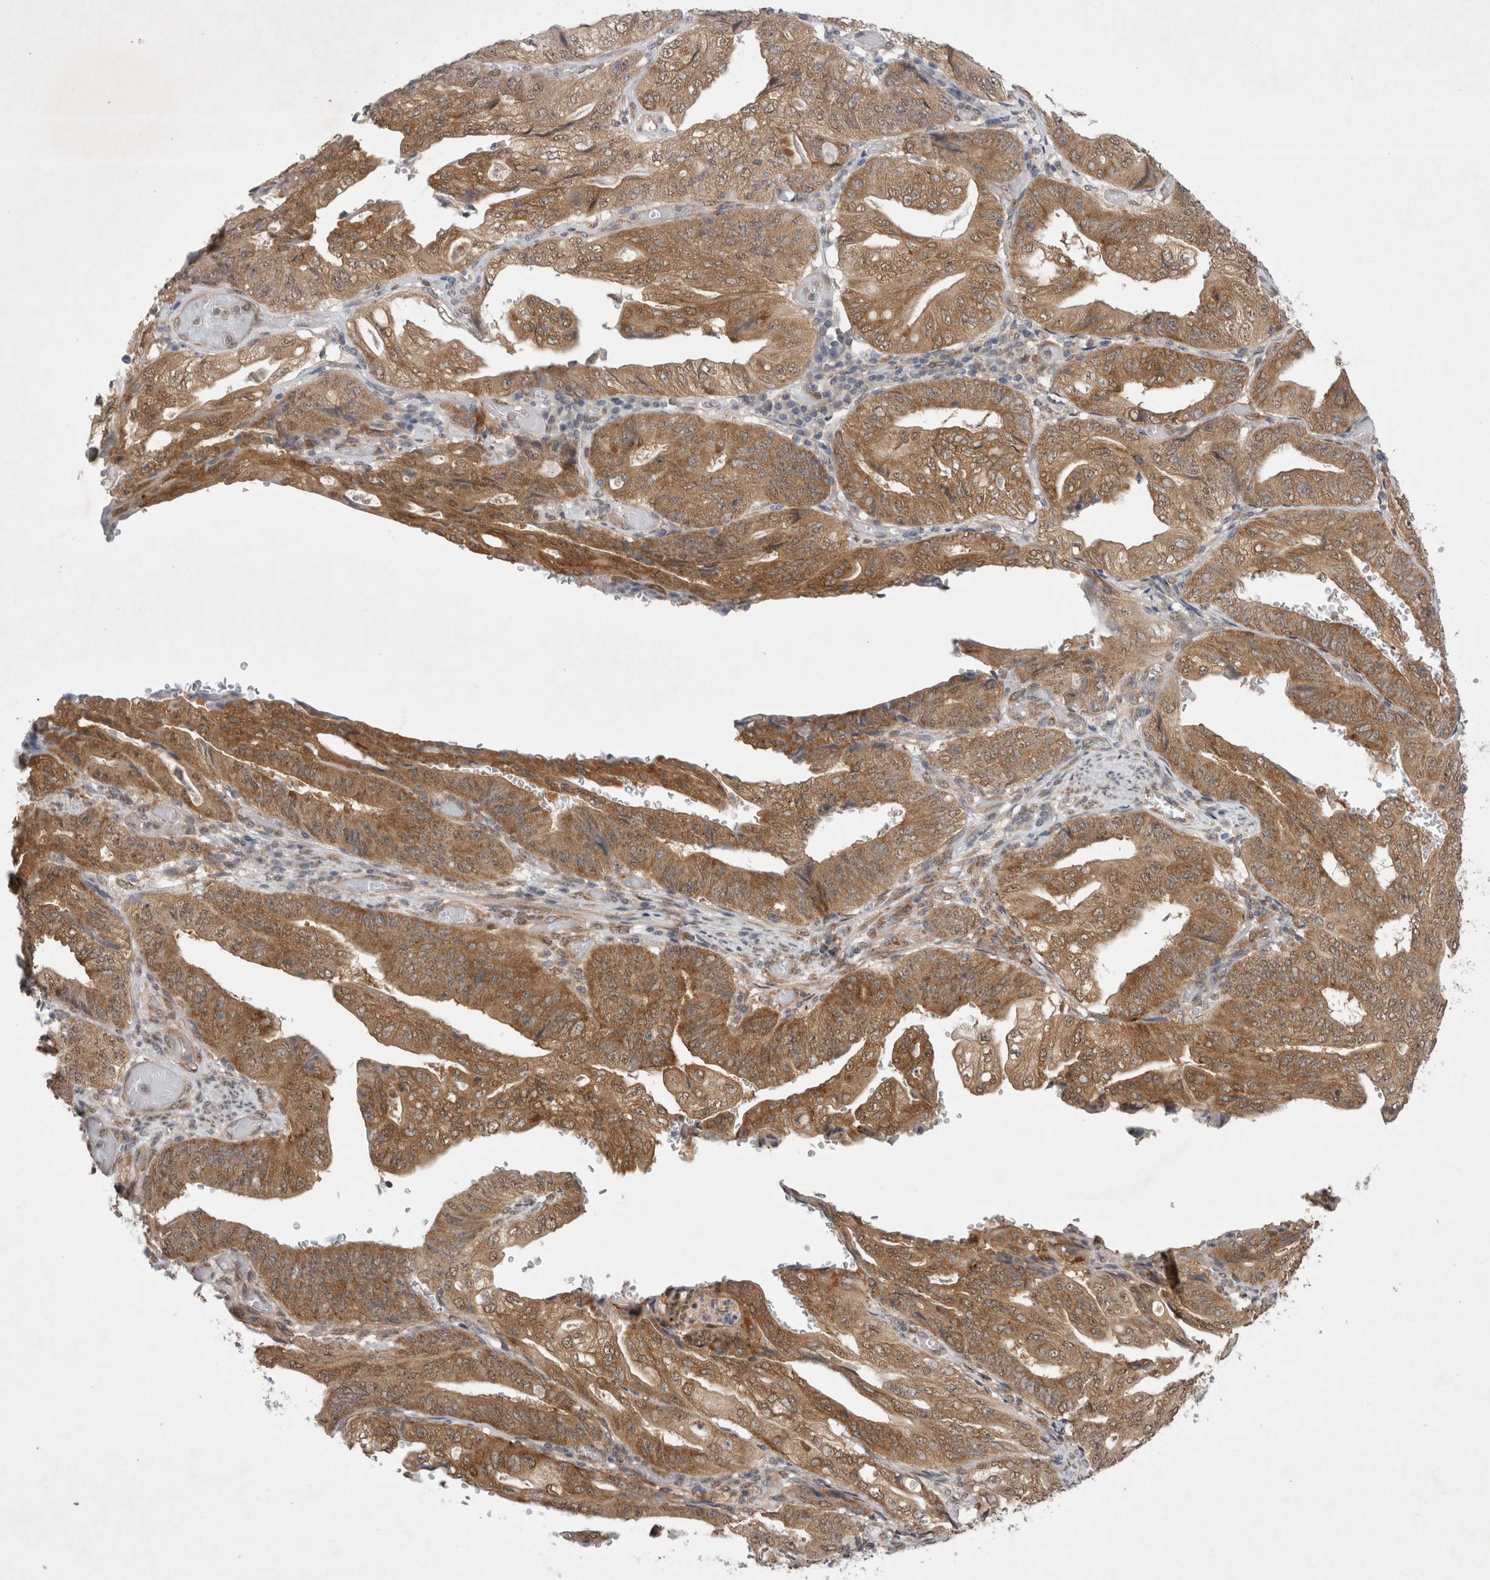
{"staining": {"intensity": "moderate", "quantity": ">75%", "location": "cytoplasmic/membranous"}, "tissue": "stomach cancer", "cell_type": "Tumor cells", "image_type": "cancer", "snomed": [{"axis": "morphology", "description": "Adenocarcinoma, NOS"}, {"axis": "topography", "description": "Stomach"}], "caption": "There is medium levels of moderate cytoplasmic/membranous staining in tumor cells of stomach adenocarcinoma, as demonstrated by immunohistochemical staining (brown color).", "gene": "WIPF2", "patient": {"sex": "female", "age": 73}}